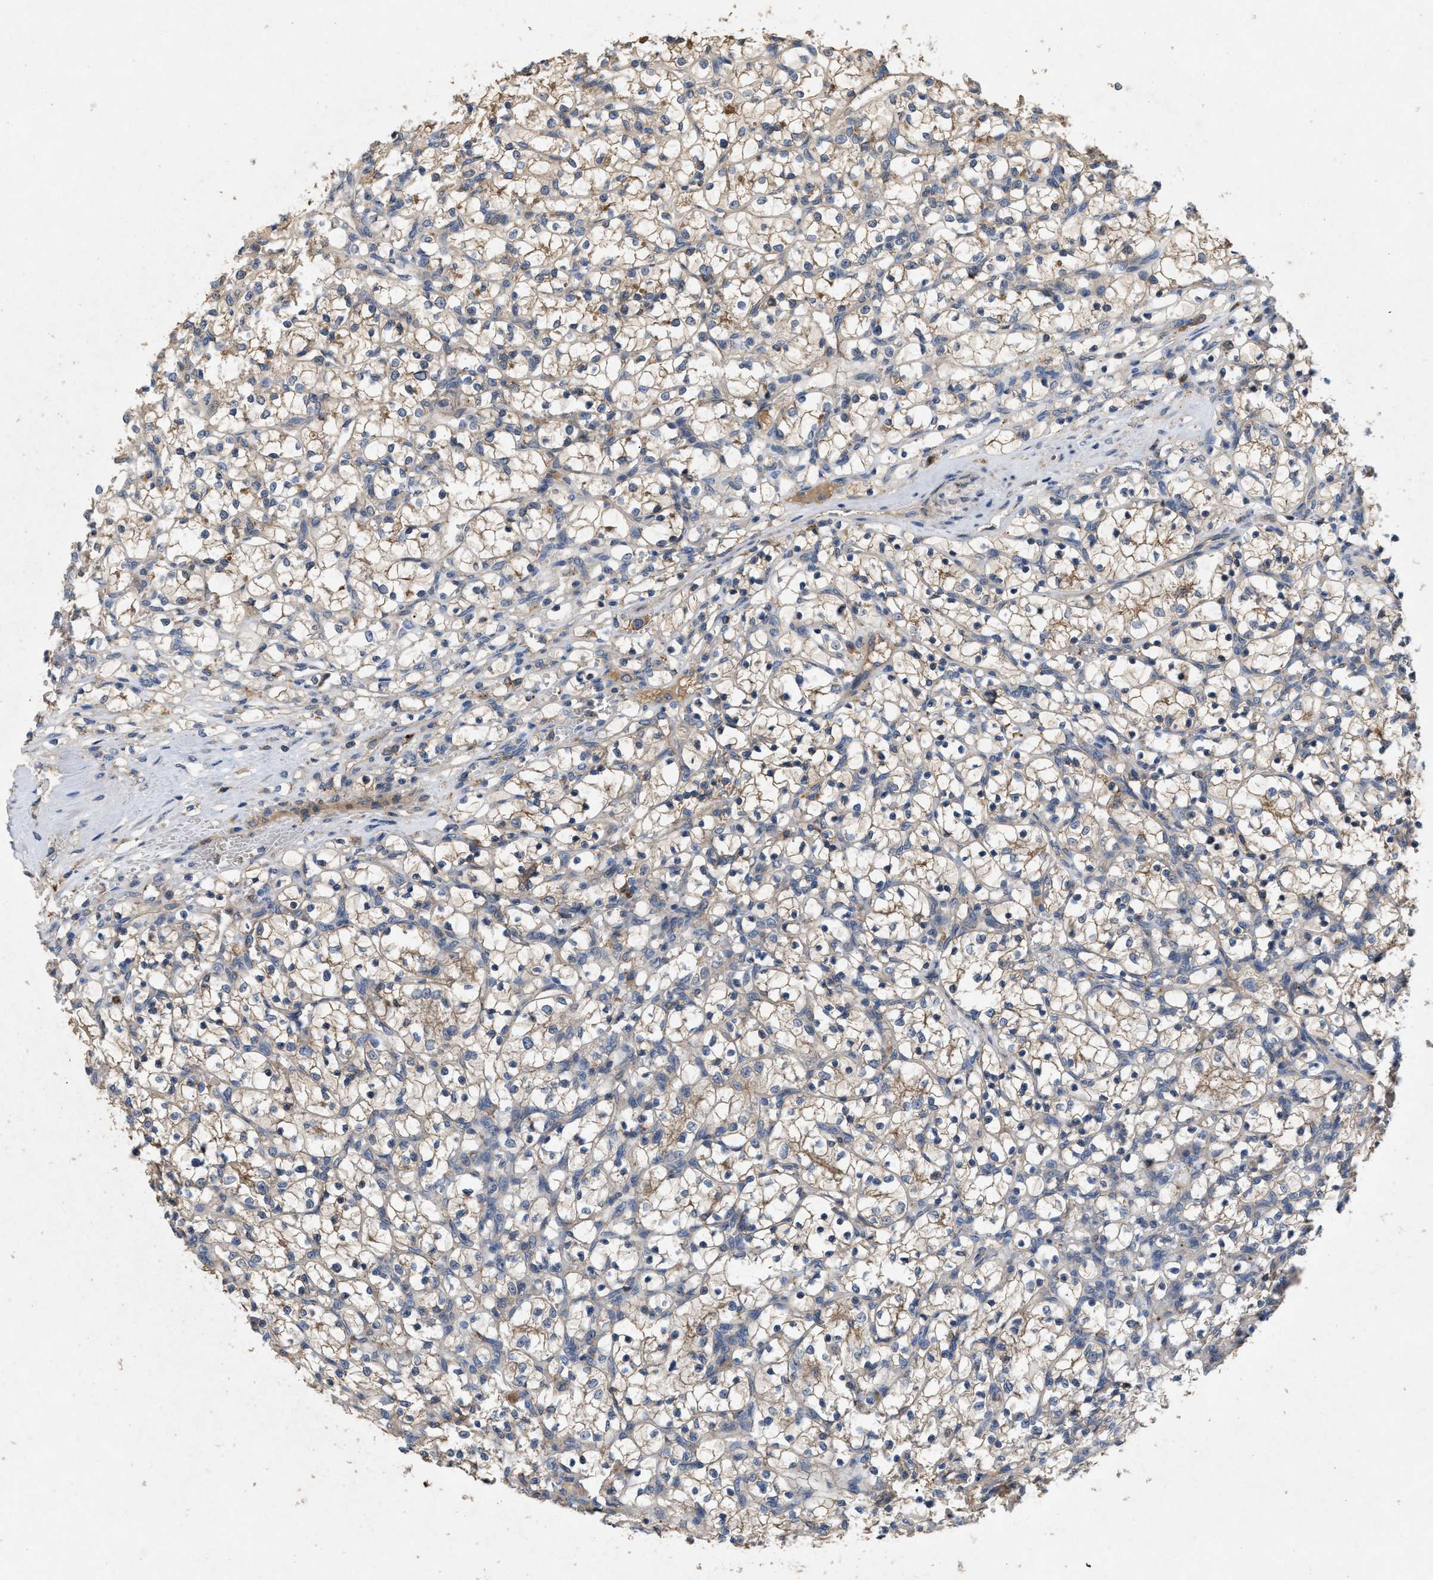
{"staining": {"intensity": "weak", "quantity": "<25%", "location": "cytoplasmic/membranous"}, "tissue": "renal cancer", "cell_type": "Tumor cells", "image_type": "cancer", "snomed": [{"axis": "morphology", "description": "Adenocarcinoma, NOS"}, {"axis": "topography", "description": "Kidney"}], "caption": "Renal cancer was stained to show a protein in brown. There is no significant expression in tumor cells.", "gene": "LPAR2", "patient": {"sex": "female", "age": 69}}